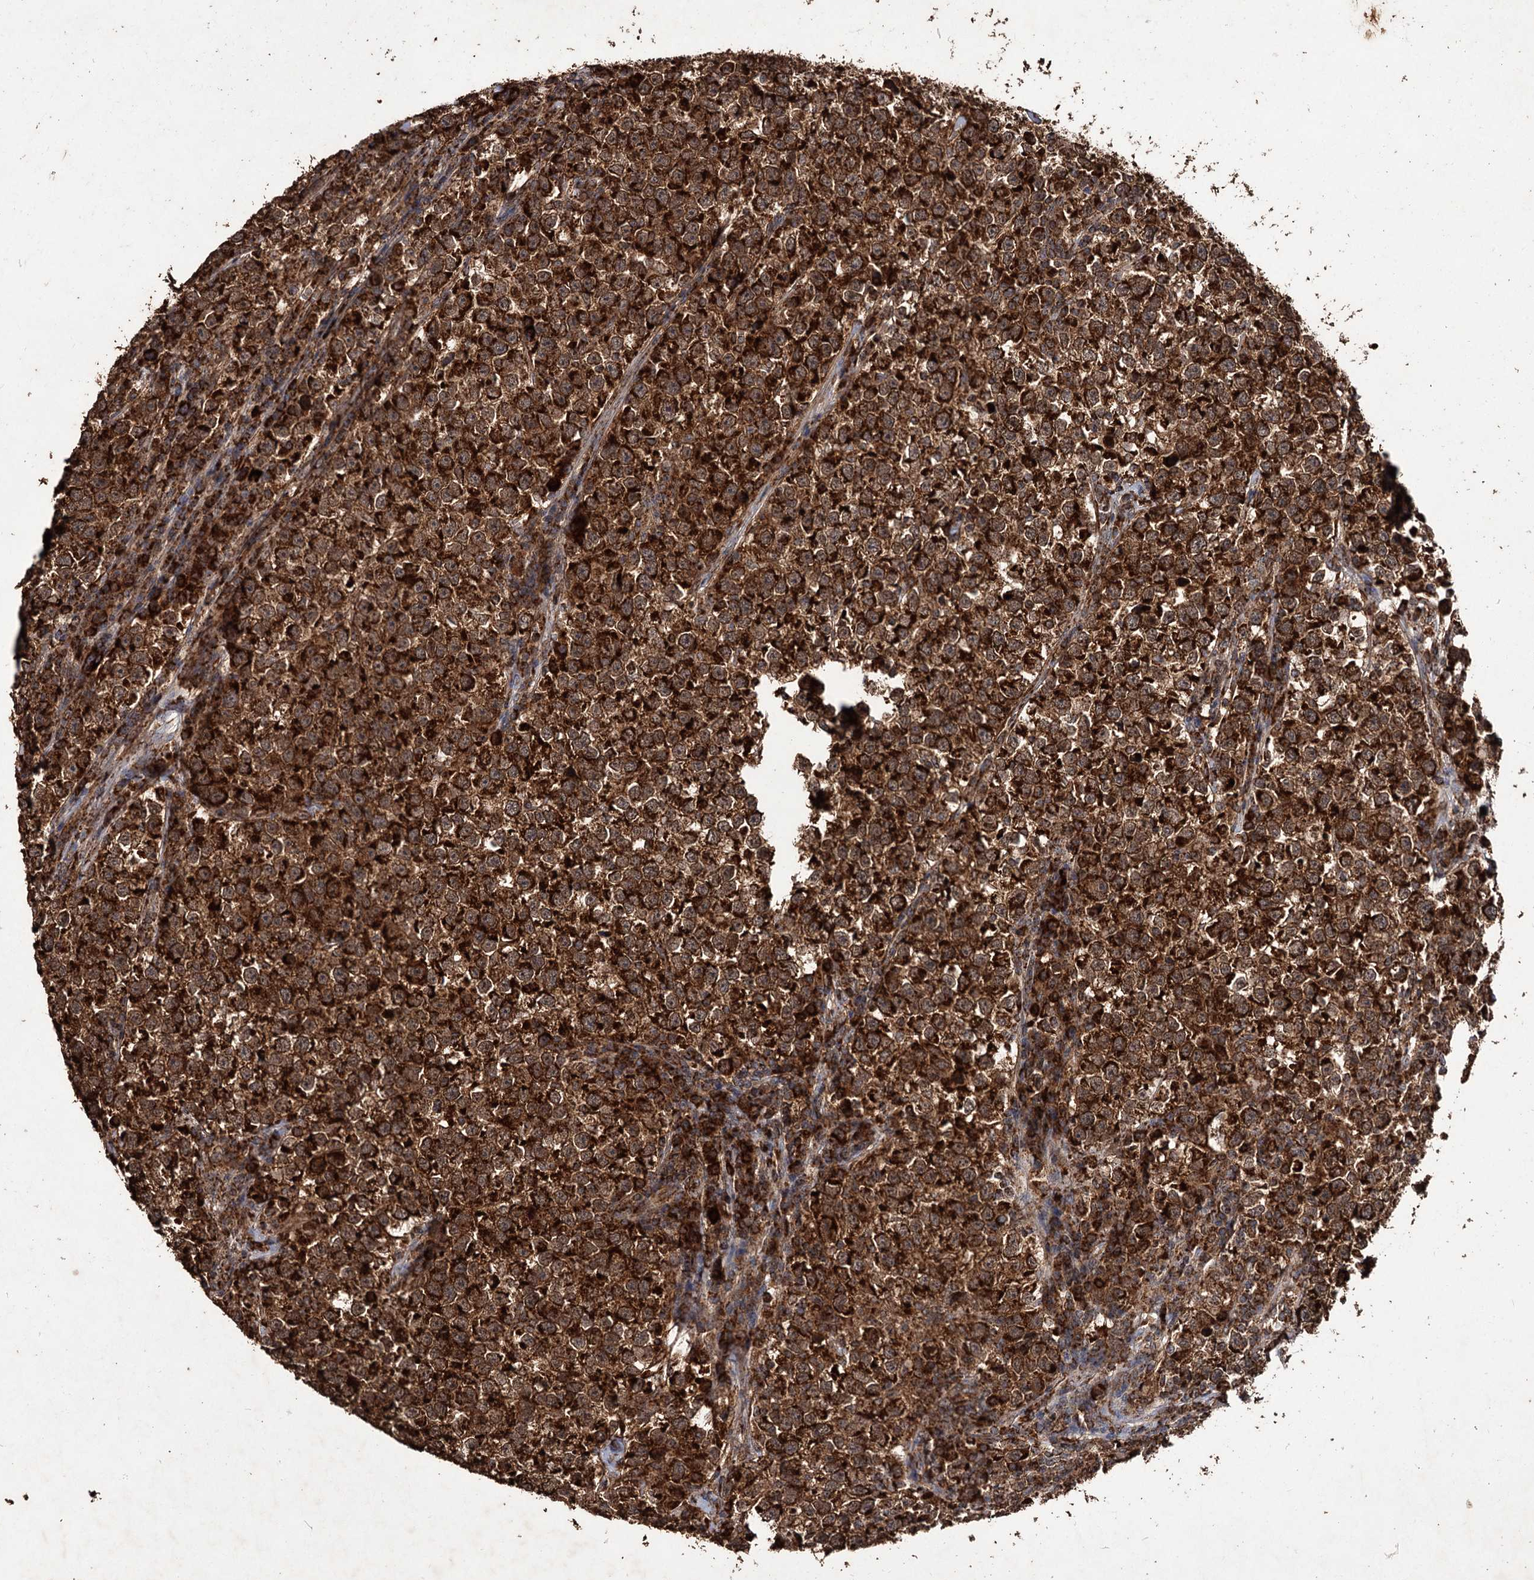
{"staining": {"intensity": "strong", "quantity": ">75%", "location": "cytoplasmic/membranous"}, "tissue": "testis cancer", "cell_type": "Tumor cells", "image_type": "cancer", "snomed": [{"axis": "morphology", "description": "Normal tissue, NOS"}, {"axis": "morphology", "description": "Seminoma, NOS"}, {"axis": "topography", "description": "Testis"}], "caption": "DAB (3,3'-diaminobenzidine) immunohistochemical staining of testis seminoma shows strong cytoplasmic/membranous protein staining in approximately >75% of tumor cells. (IHC, brightfield microscopy, high magnification).", "gene": "IPO4", "patient": {"sex": "male", "age": 43}}